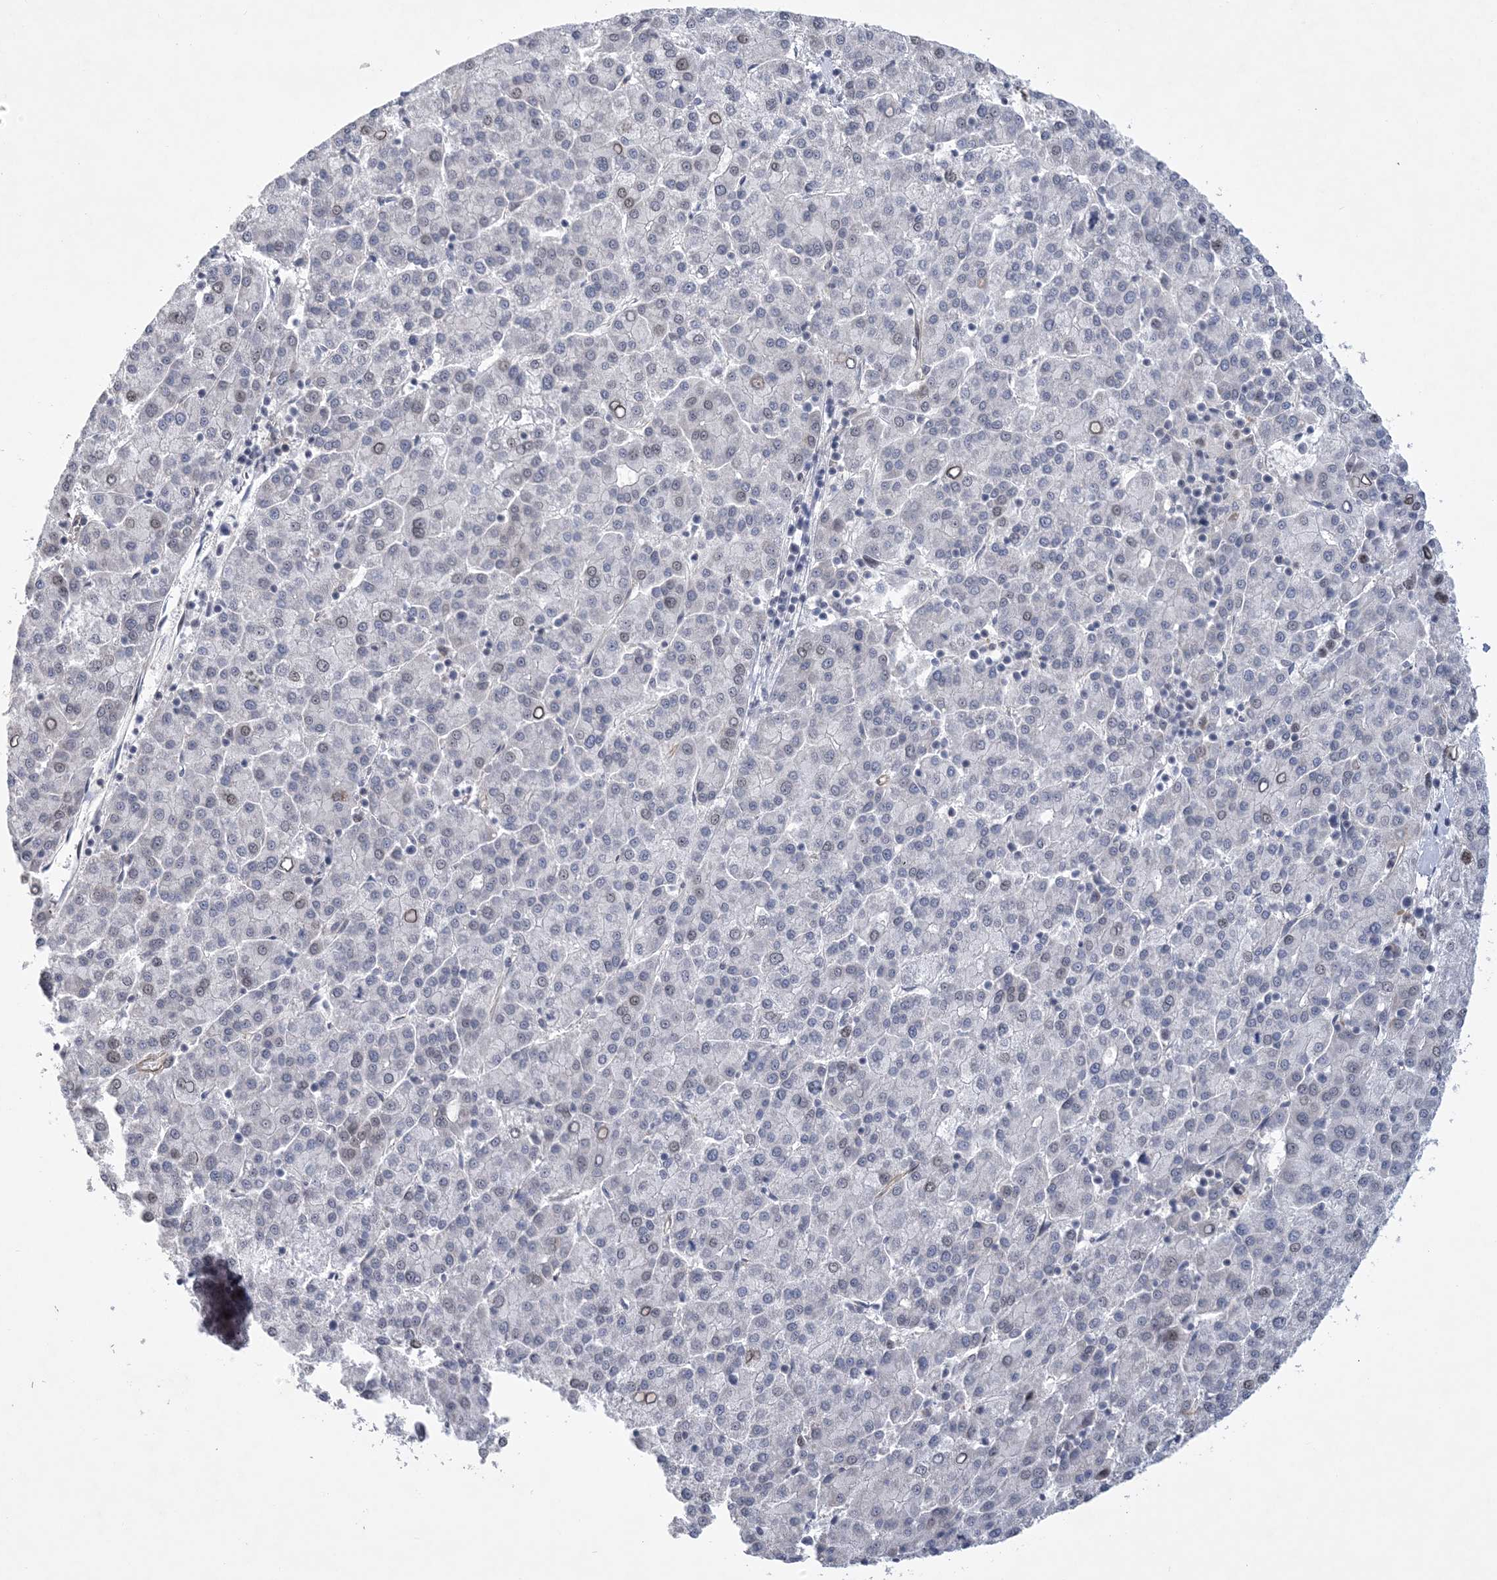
{"staining": {"intensity": "negative", "quantity": "none", "location": "none"}, "tissue": "liver cancer", "cell_type": "Tumor cells", "image_type": "cancer", "snomed": [{"axis": "morphology", "description": "Carcinoma, Hepatocellular, NOS"}, {"axis": "topography", "description": "Liver"}], "caption": "Tumor cells are negative for protein expression in human liver hepatocellular carcinoma.", "gene": "HOMEZ", "patient": {"sex": "female", "age": 58}}